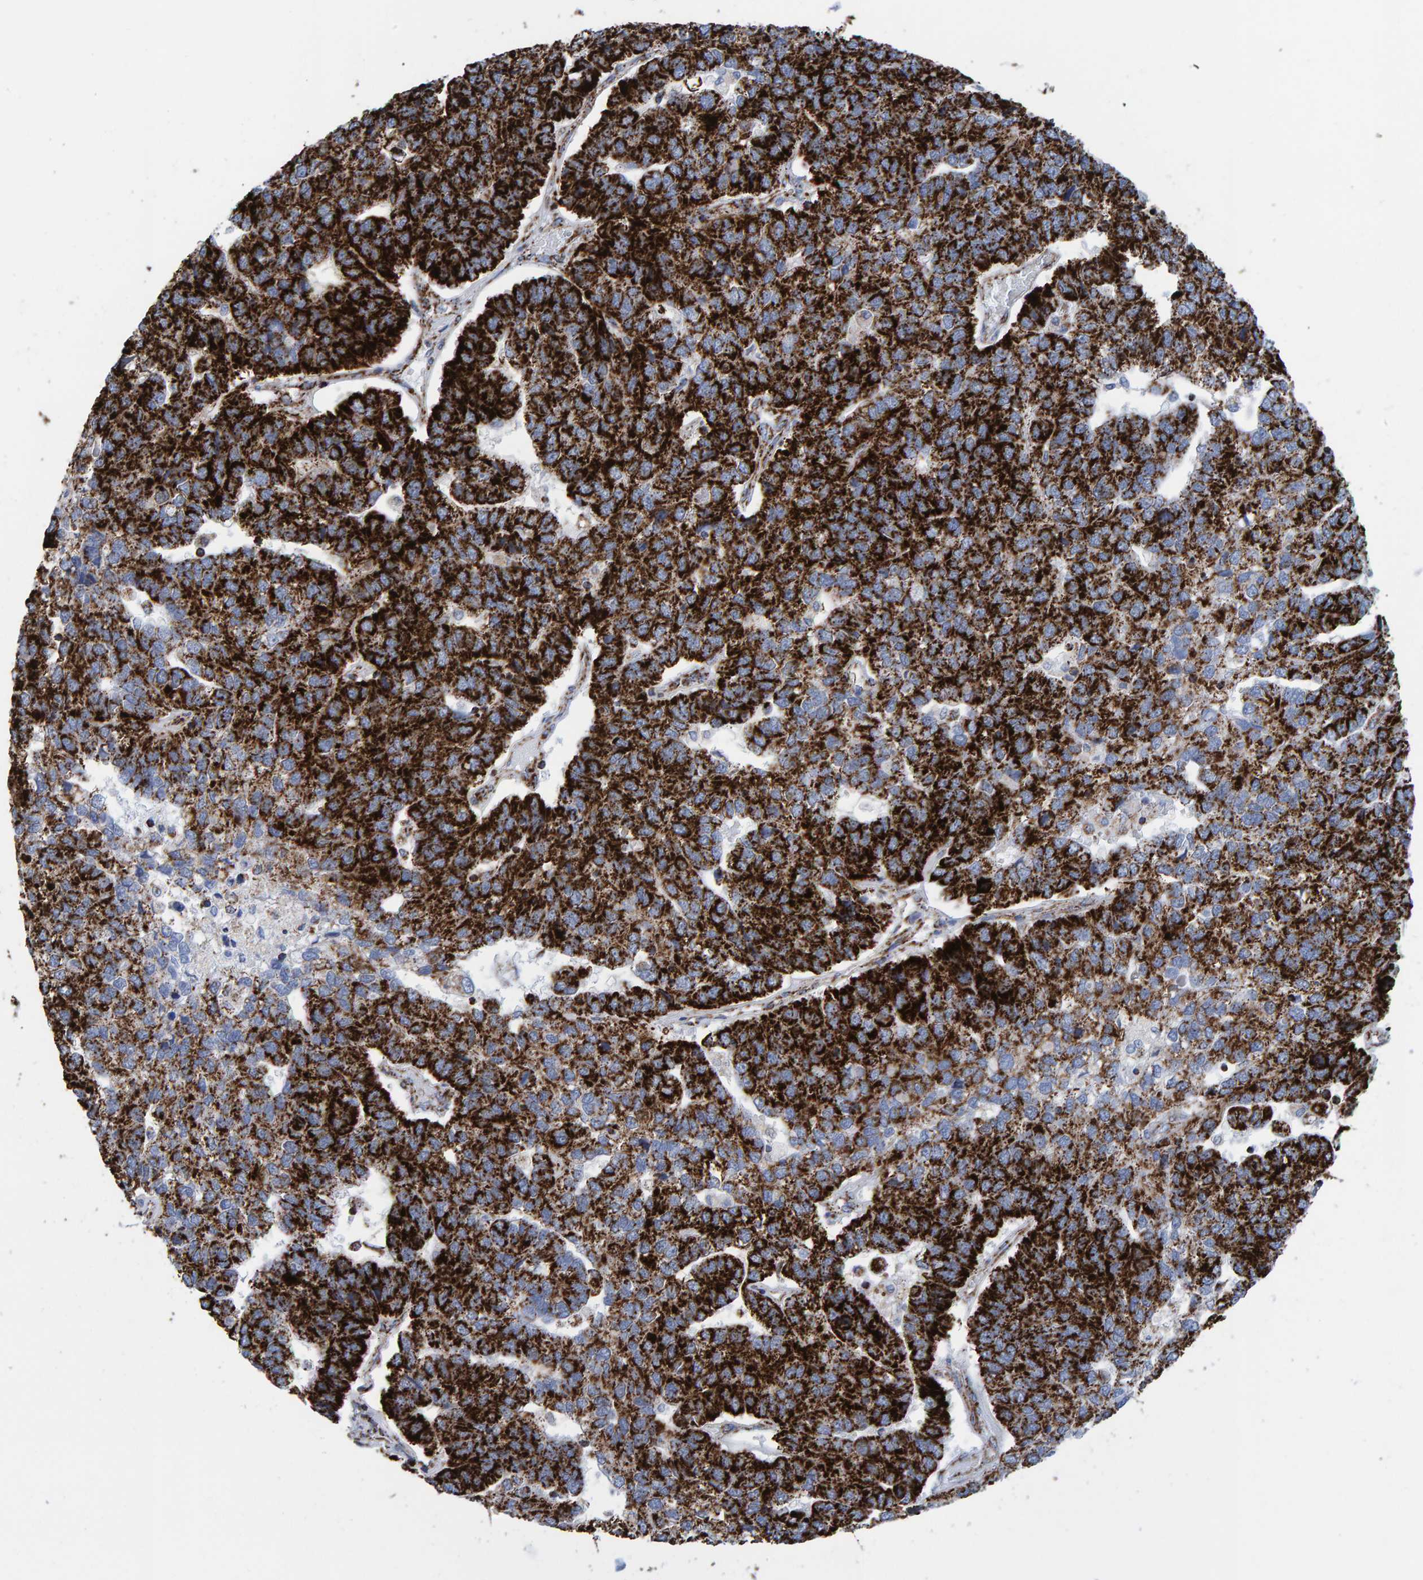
{"staining": {"intensity": "strong", "quantity": ">75%", "location": "cytoplasmic/membranous"}, "tissue": "pancreatic cancer", "cell_type": "Tumor cells", "image_type": "cancer", "snomed": [{"axis": "morphology", "description": "Adenocarcinoma, NOS"}, {"axis": "topography", "description": "Pancreas"}], "caption": "Brown immunohistochemical staining in adenocarcinoma (pancreatic) shows strong cytoplasmic/membranous expression in approximately >75% of tumor cells.", "gene": "ENSG00000262660", "patient": {"sex": "female", "age": 61}}